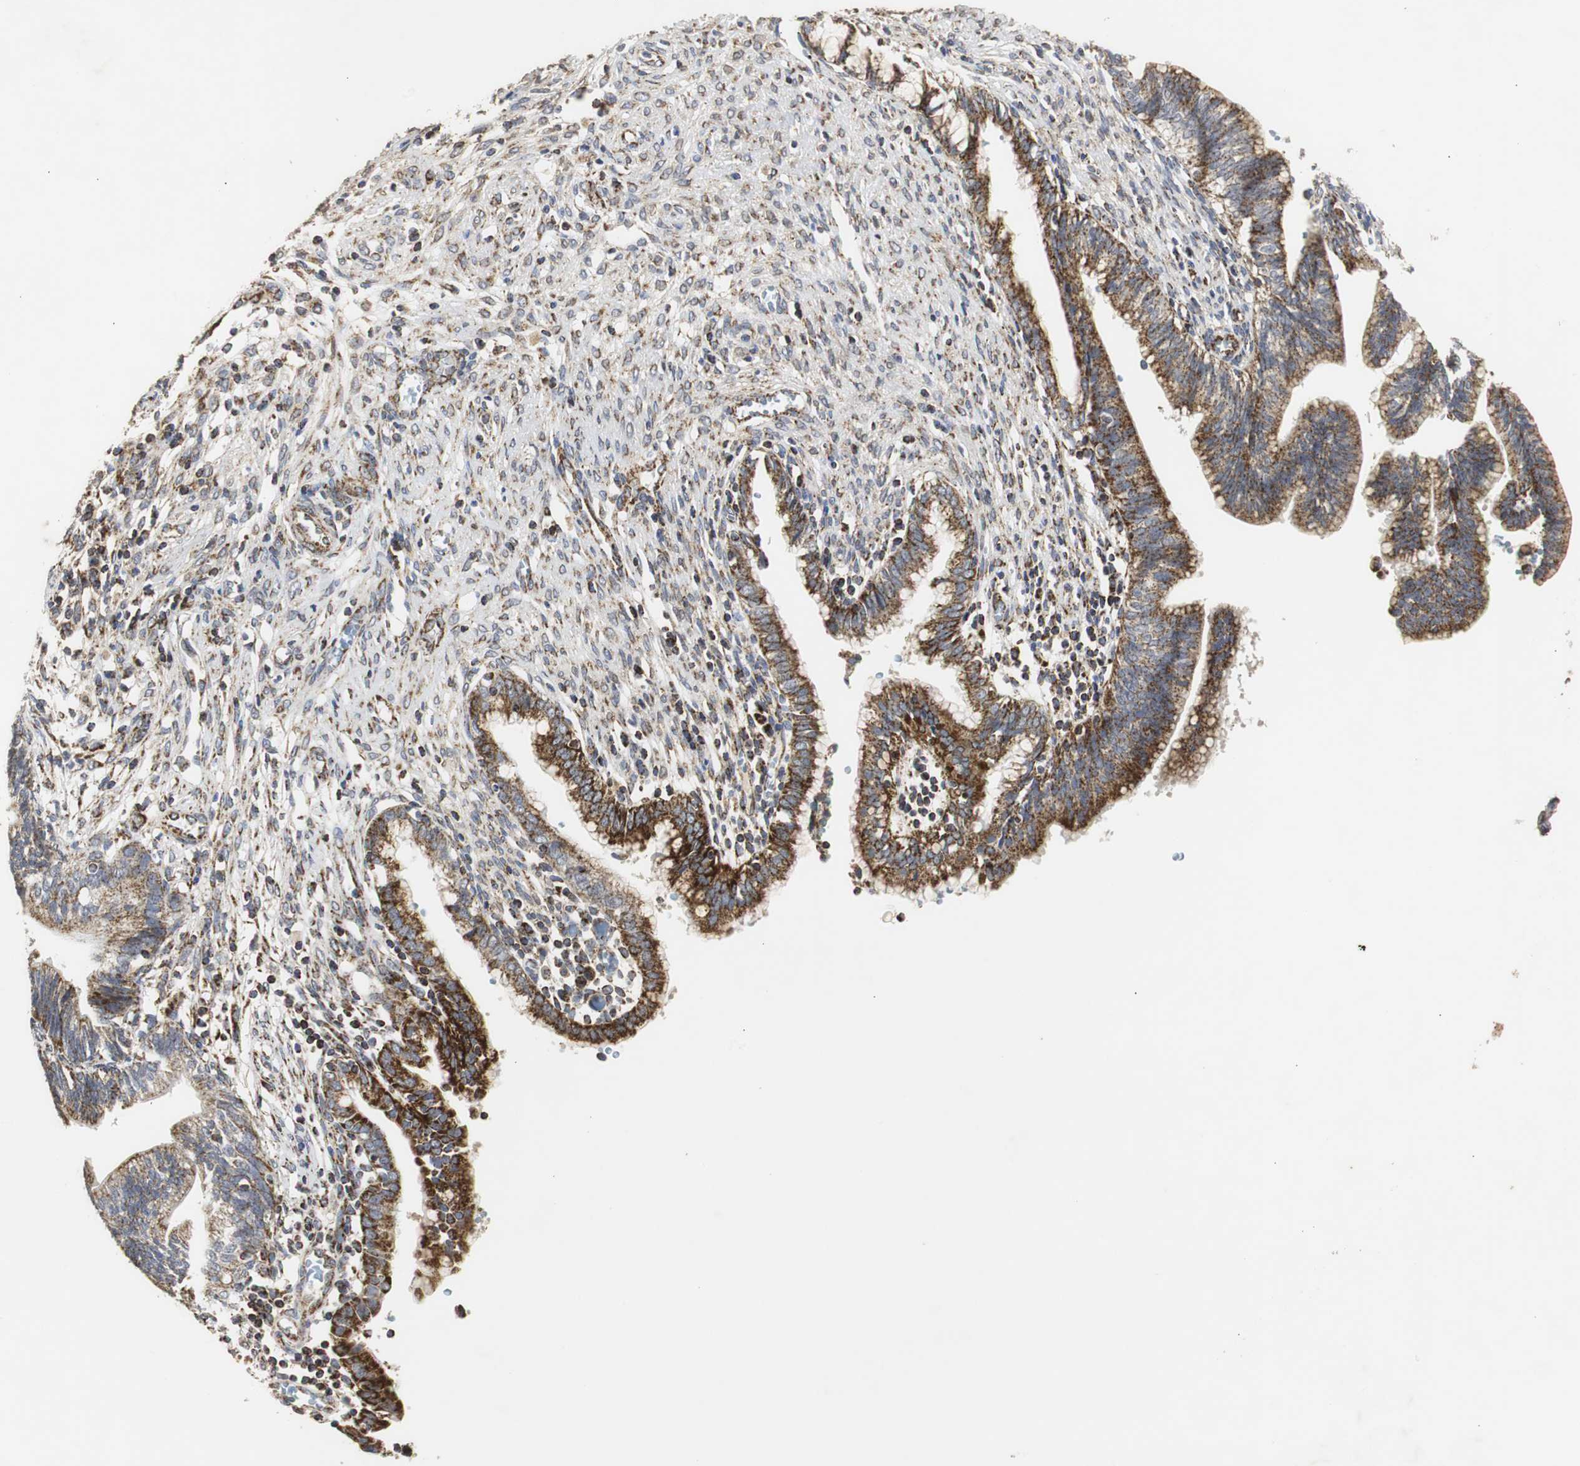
{"staining": {"intensity": "strong", "quantity": ">75%", "location": "cytoplasmic/membranous"}, "tissue": "cervical cancer", "cell_type": "Tumor cells", "image_type": "cancer", "snomed": [{"axis": "morphology", "description": "Adenocarcinoma, NOS"}, {"axis": "topography", "description": "Cervix"}], "caption": "Immunohistochemistry micrograph of neoplastic tissue: human cervical cancer (adenocarcinoma) stained using immunohistochemistry (IHC) displays high levels of strong protein expression localized specifically in the cytoplasmic/membranous of tumor cells, appearing as a cytoplasmic/membranous brown color.", "gene": "HSD17B10", "patient": {"sex": "female", "age": 44}}